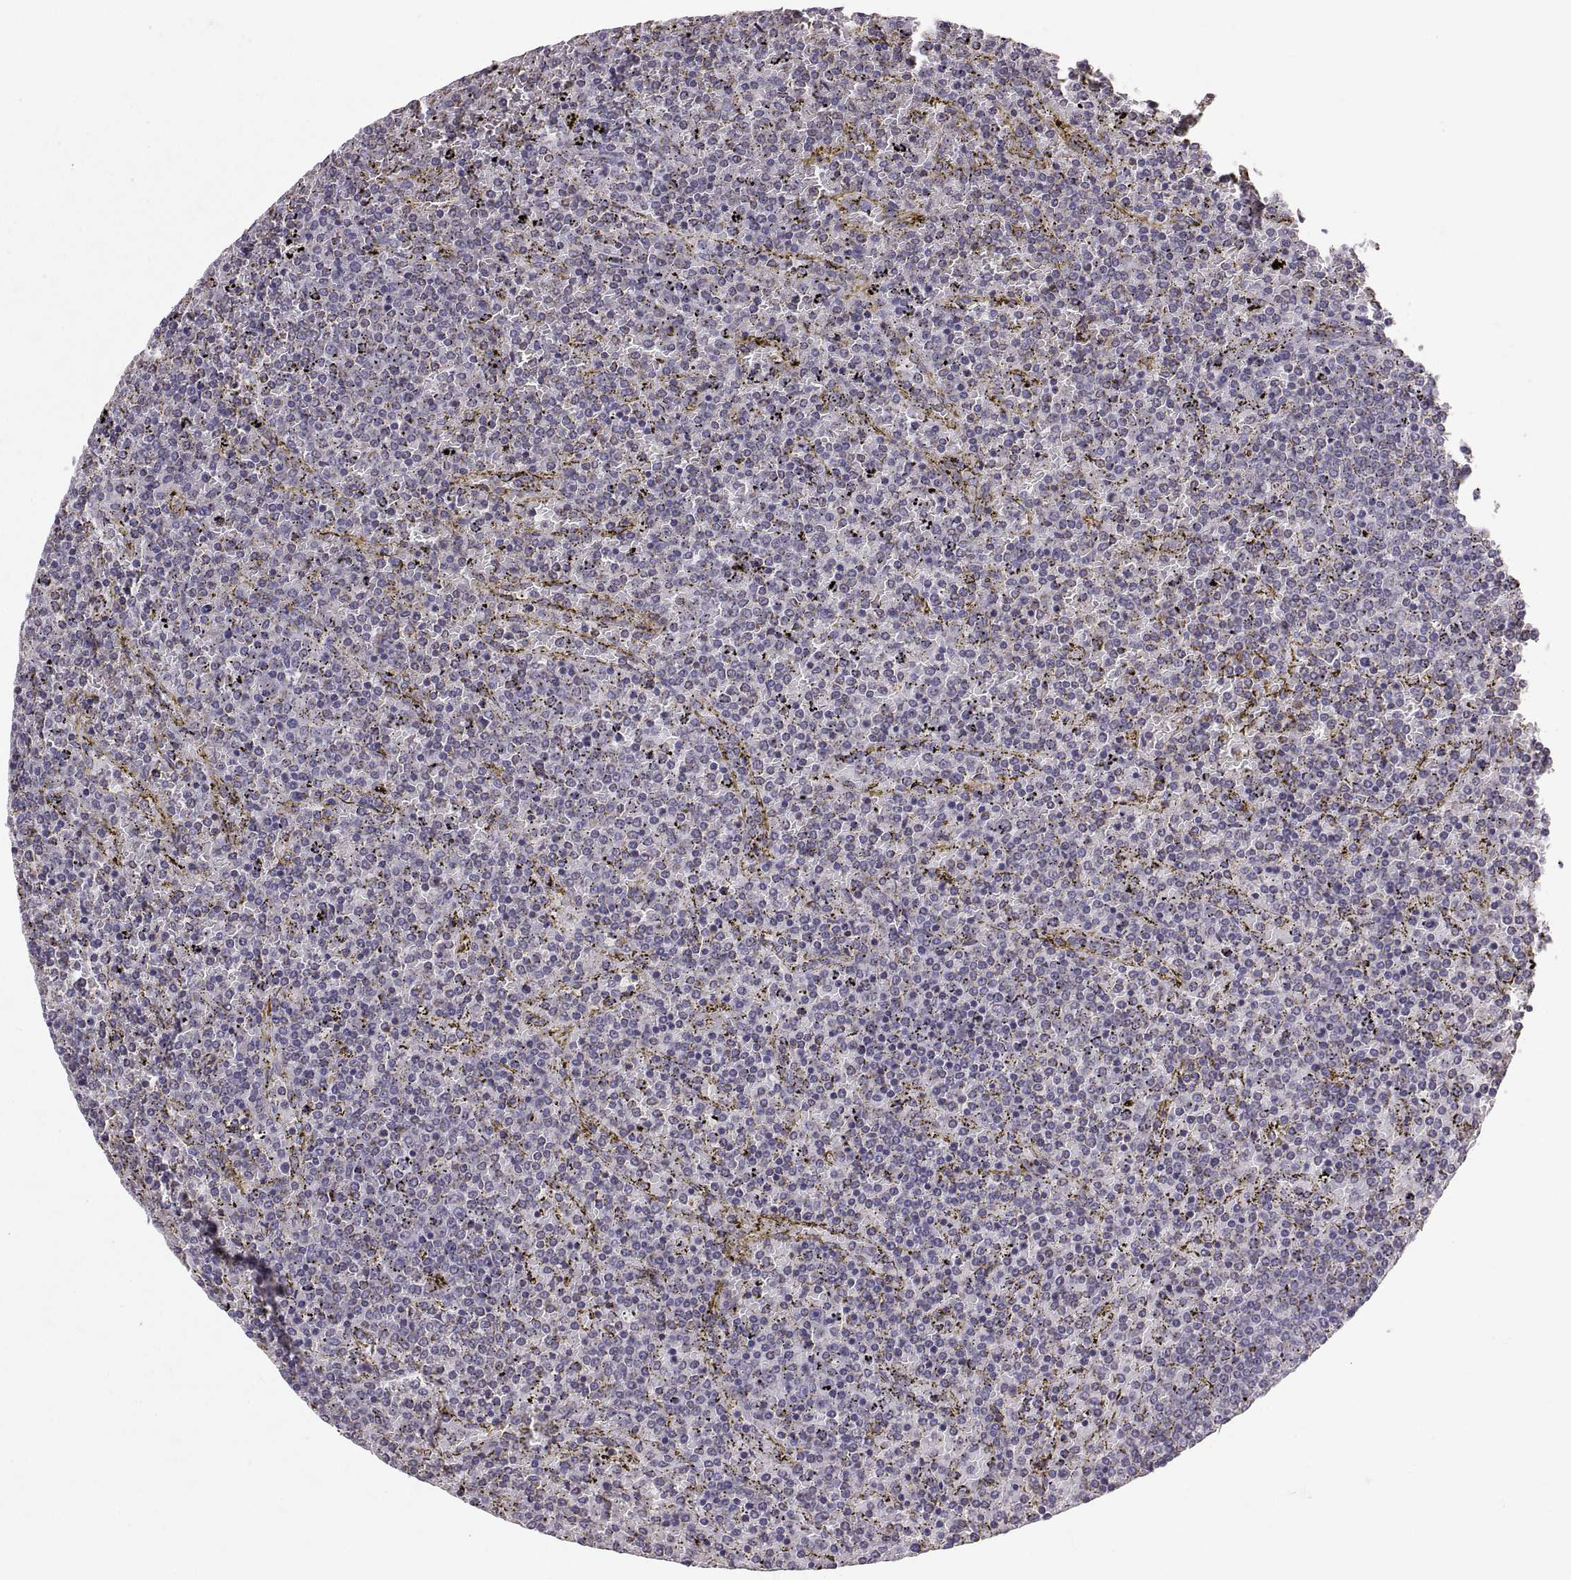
{"staining": {"intensity": "negative", "quantity": "none", "location": "none"}, "tissue": "lymphoma", "cell_type": "Tumor cells", "image_type": "cancer", "snomed": [{"axis": "morphology", "description": "Malignant lymphoma, non-Hodgkin's type, Low grade"}, {"axis": "topography", "description": "Spleen"}], "caption": "Malignant lymphoma, non-Hodgkin's type (low-grade) was stained to show a protein in brown. There is no significant positivity in tumor cells.", "gene": "STMND1", "patient": {"sex": "female", "age": 77}}